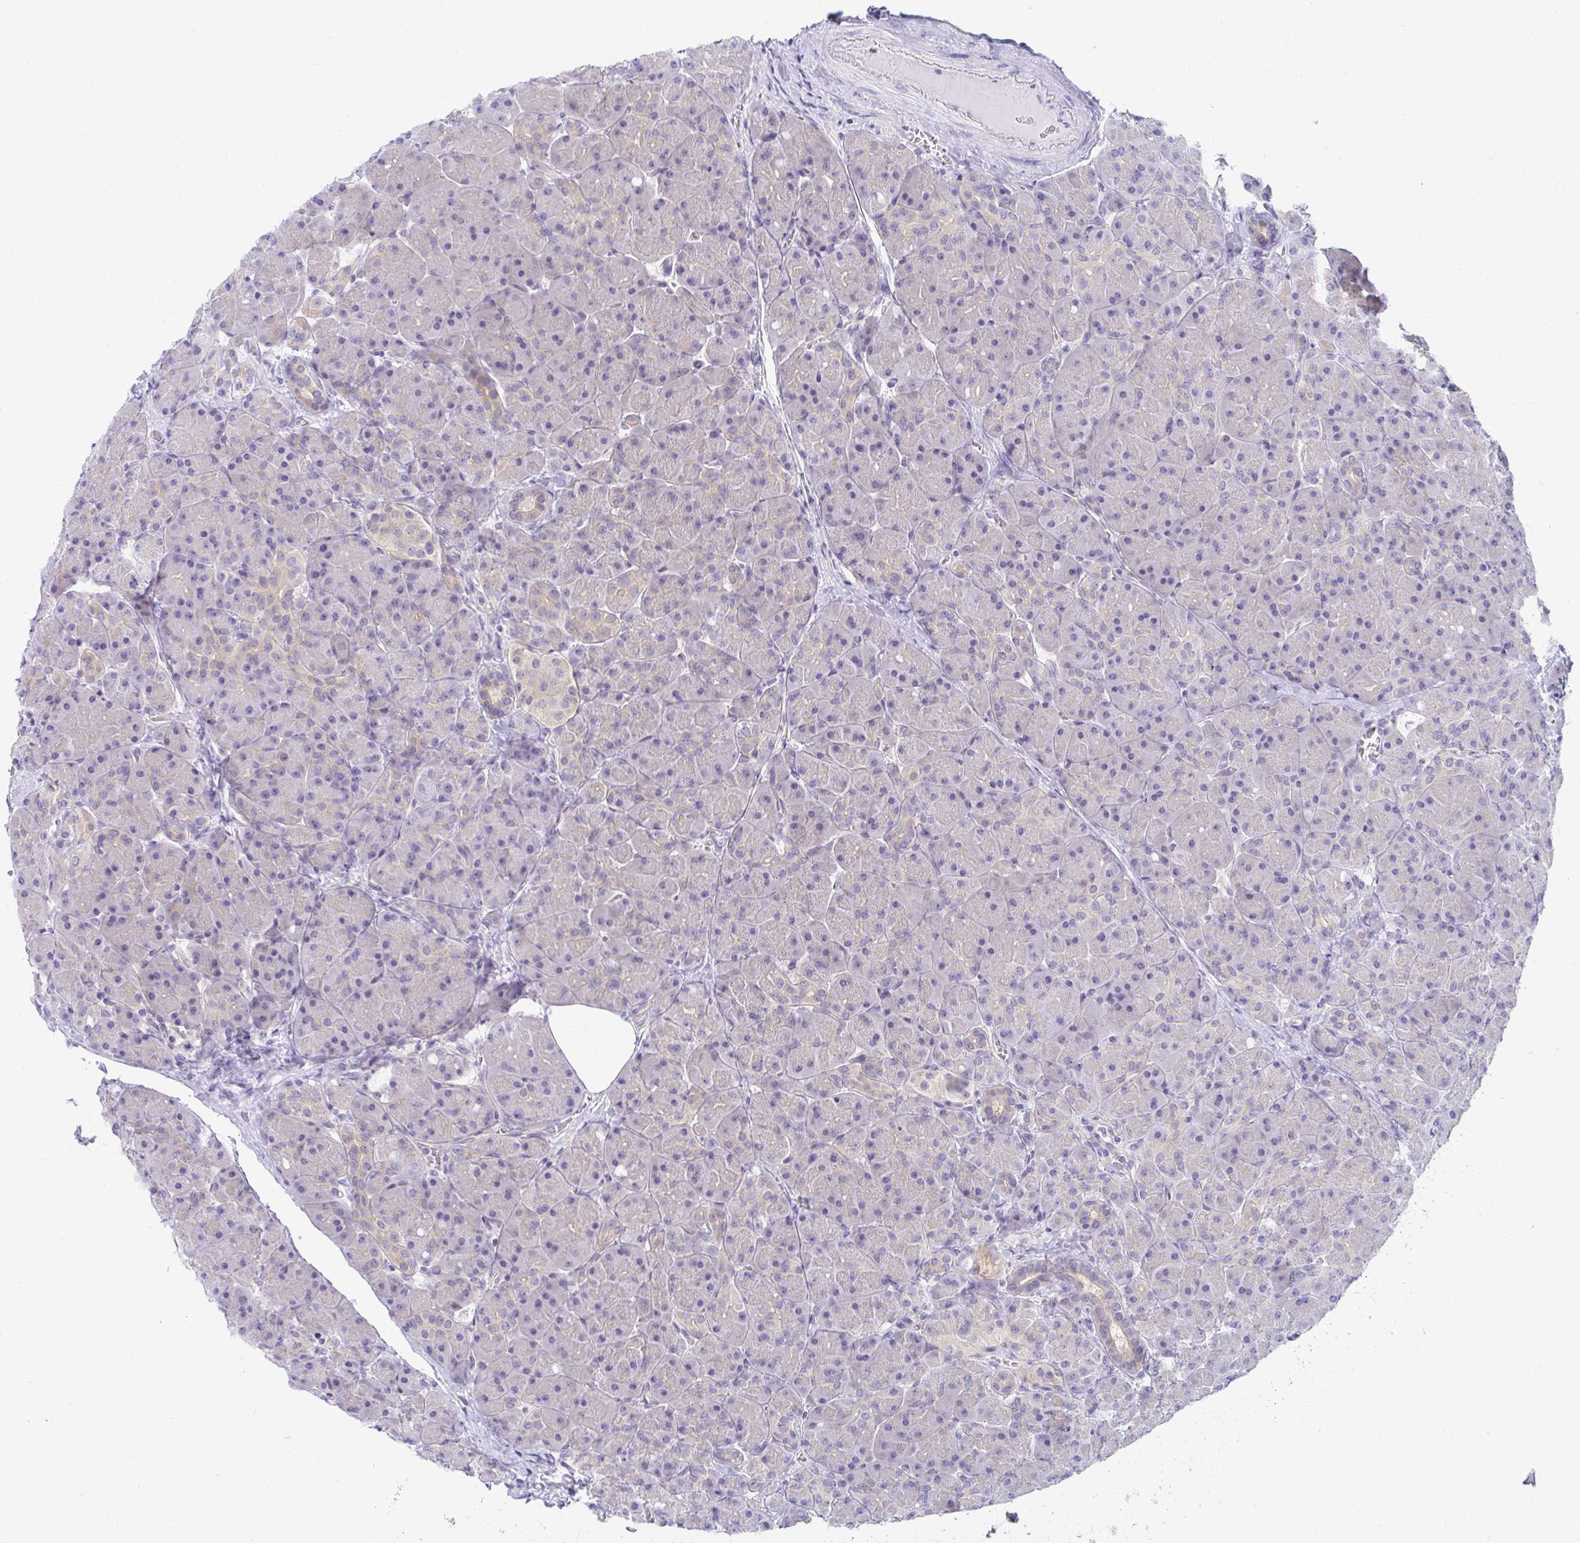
{"staining": {"intensity": "negative", "quantity": "none", "location": "none"}, "tissue": "pancreas", "cell_type": "Exocrine glandular cells", "image_type": "normal", "snomed": [{"axis": "morphology", "description": "Normal tissue, NOS"}, {"axis": "topography", "description": "Pancreas"}], "caption": "Immunohistochemistry image of benign pancreas: pancreas stained with DAB (3,3'-diaminobenzidine) reveals no significant protein positivity in exocrine glandular cells. (DAB (3,3'-diaminobenzidine) immunohistochemistry (IHC) visualized using brightfield microscopy, high magnification).", "gene": "C19orf81", "patient": {"sex": "male", "age": 55}}